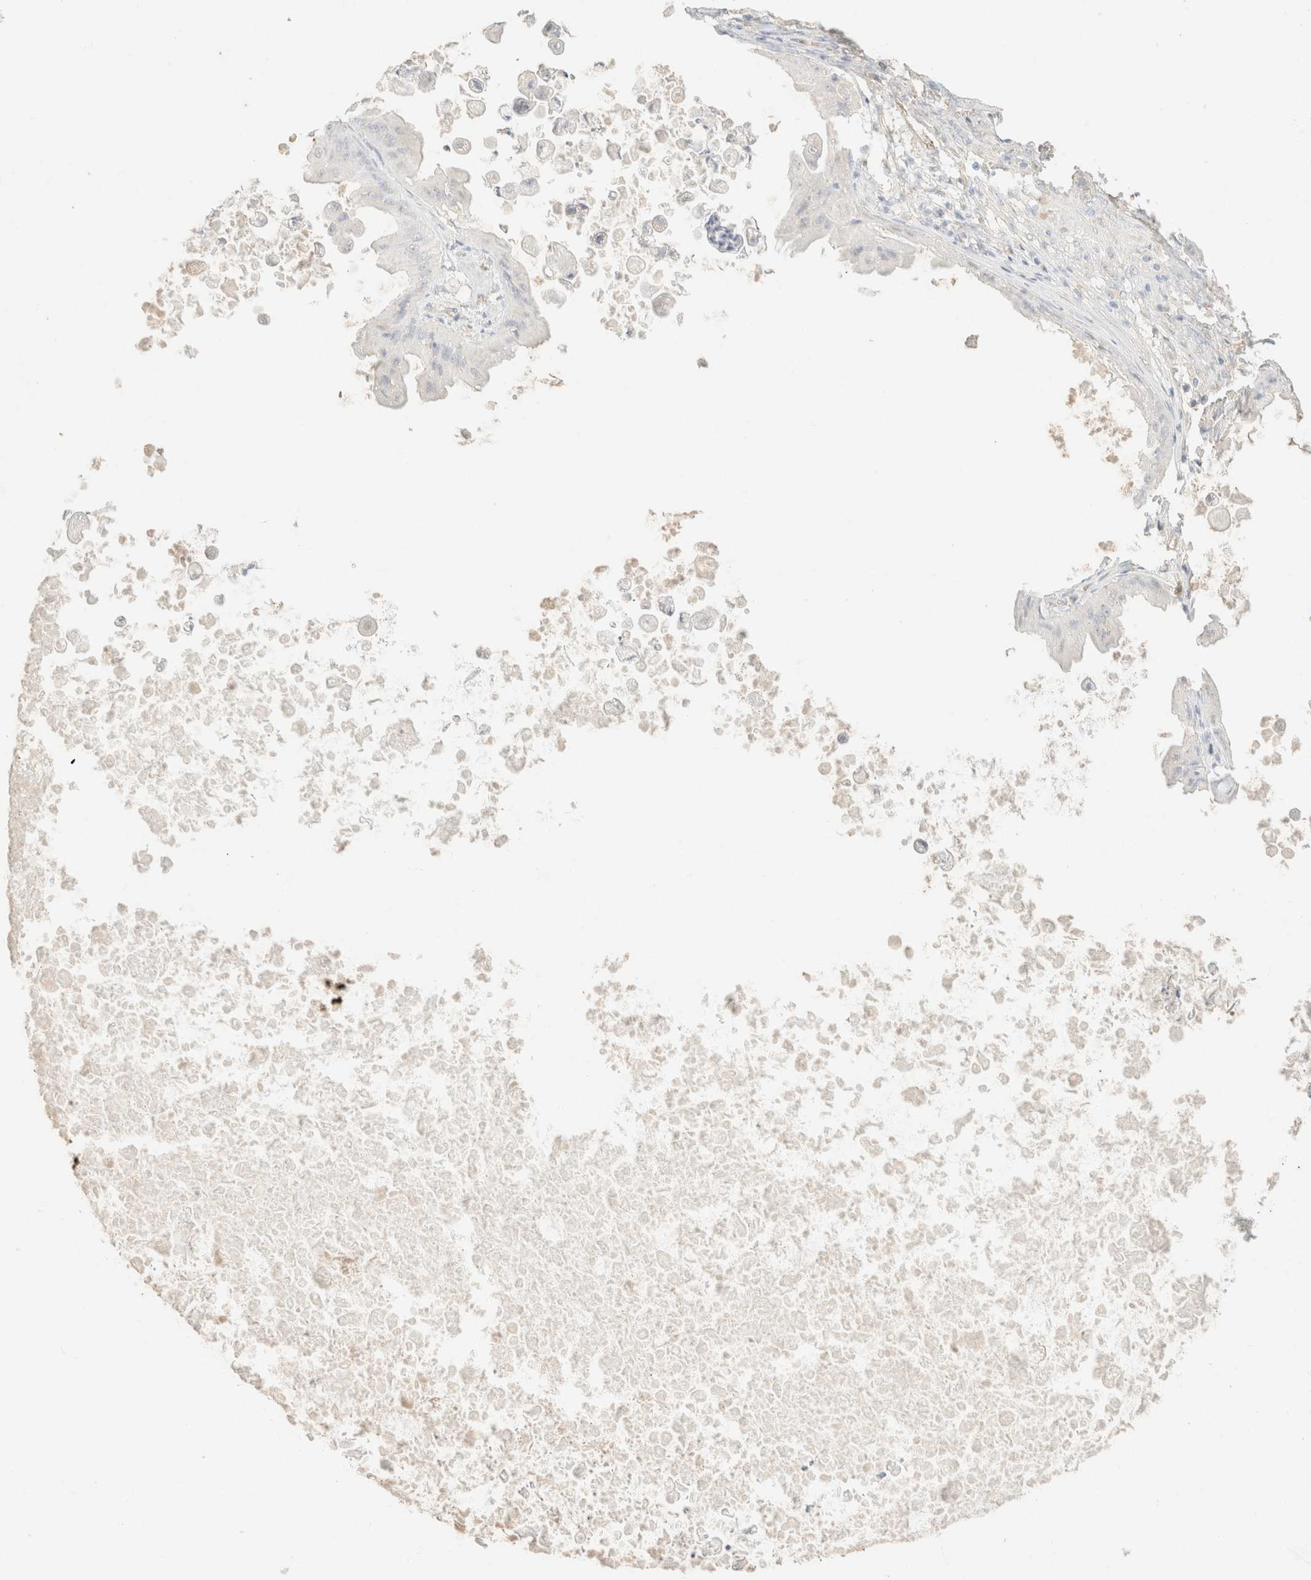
{"staining": {"intensity": "negative", "quantity": "none", "location": "none"}, "tissue": "ovarian cancer", "cell_type": "Tumor cells", "image_type": "cancer", "snomed": [{"axis": "morphology", "description": "Cystadenocarcinoma, mucinous, NOS"}, {"axis": "topography", "description": "Ovary"}], "caption": "Tumor cells show no significant protein positivity in ovarian cancer (mucinous cystadenocarcinoma).", "gene": "SPARCL1", "patient": {"sex": "female", "age": 37}}